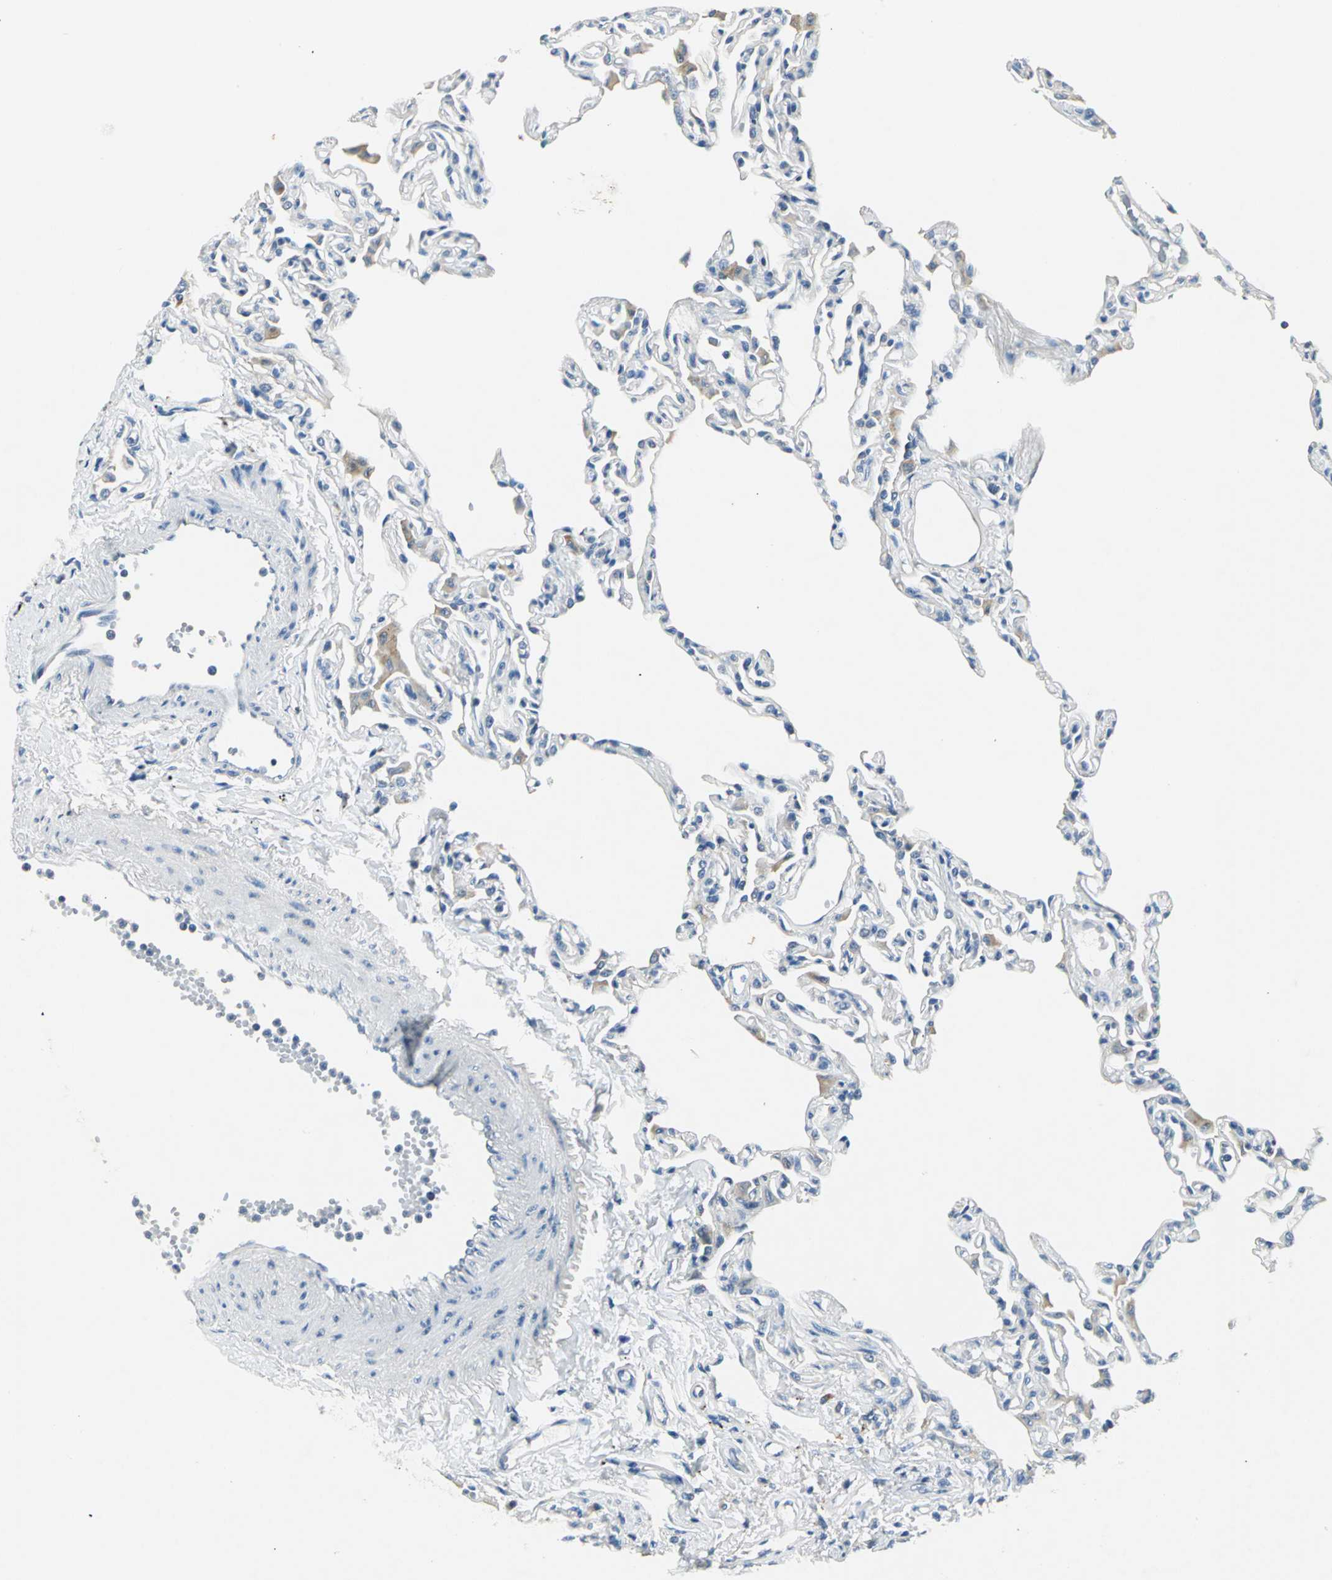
{"staining": {"intensity": "negative", "quantity": "none", "location": "none"}, "tissue": "lung", "cell_type": "Alveolar cells", "image_type": "normal", "snomed": [{"axis": "morphology", "description": "Normal tissue, NOS"}, {"axis": "topography", "description": "Lung"}], "caption": "Alveolar cells show no significant protein expression in unremarkable lung.", "gene": "B3GNT2", "patient": {"sex": "female", "age": 49}}